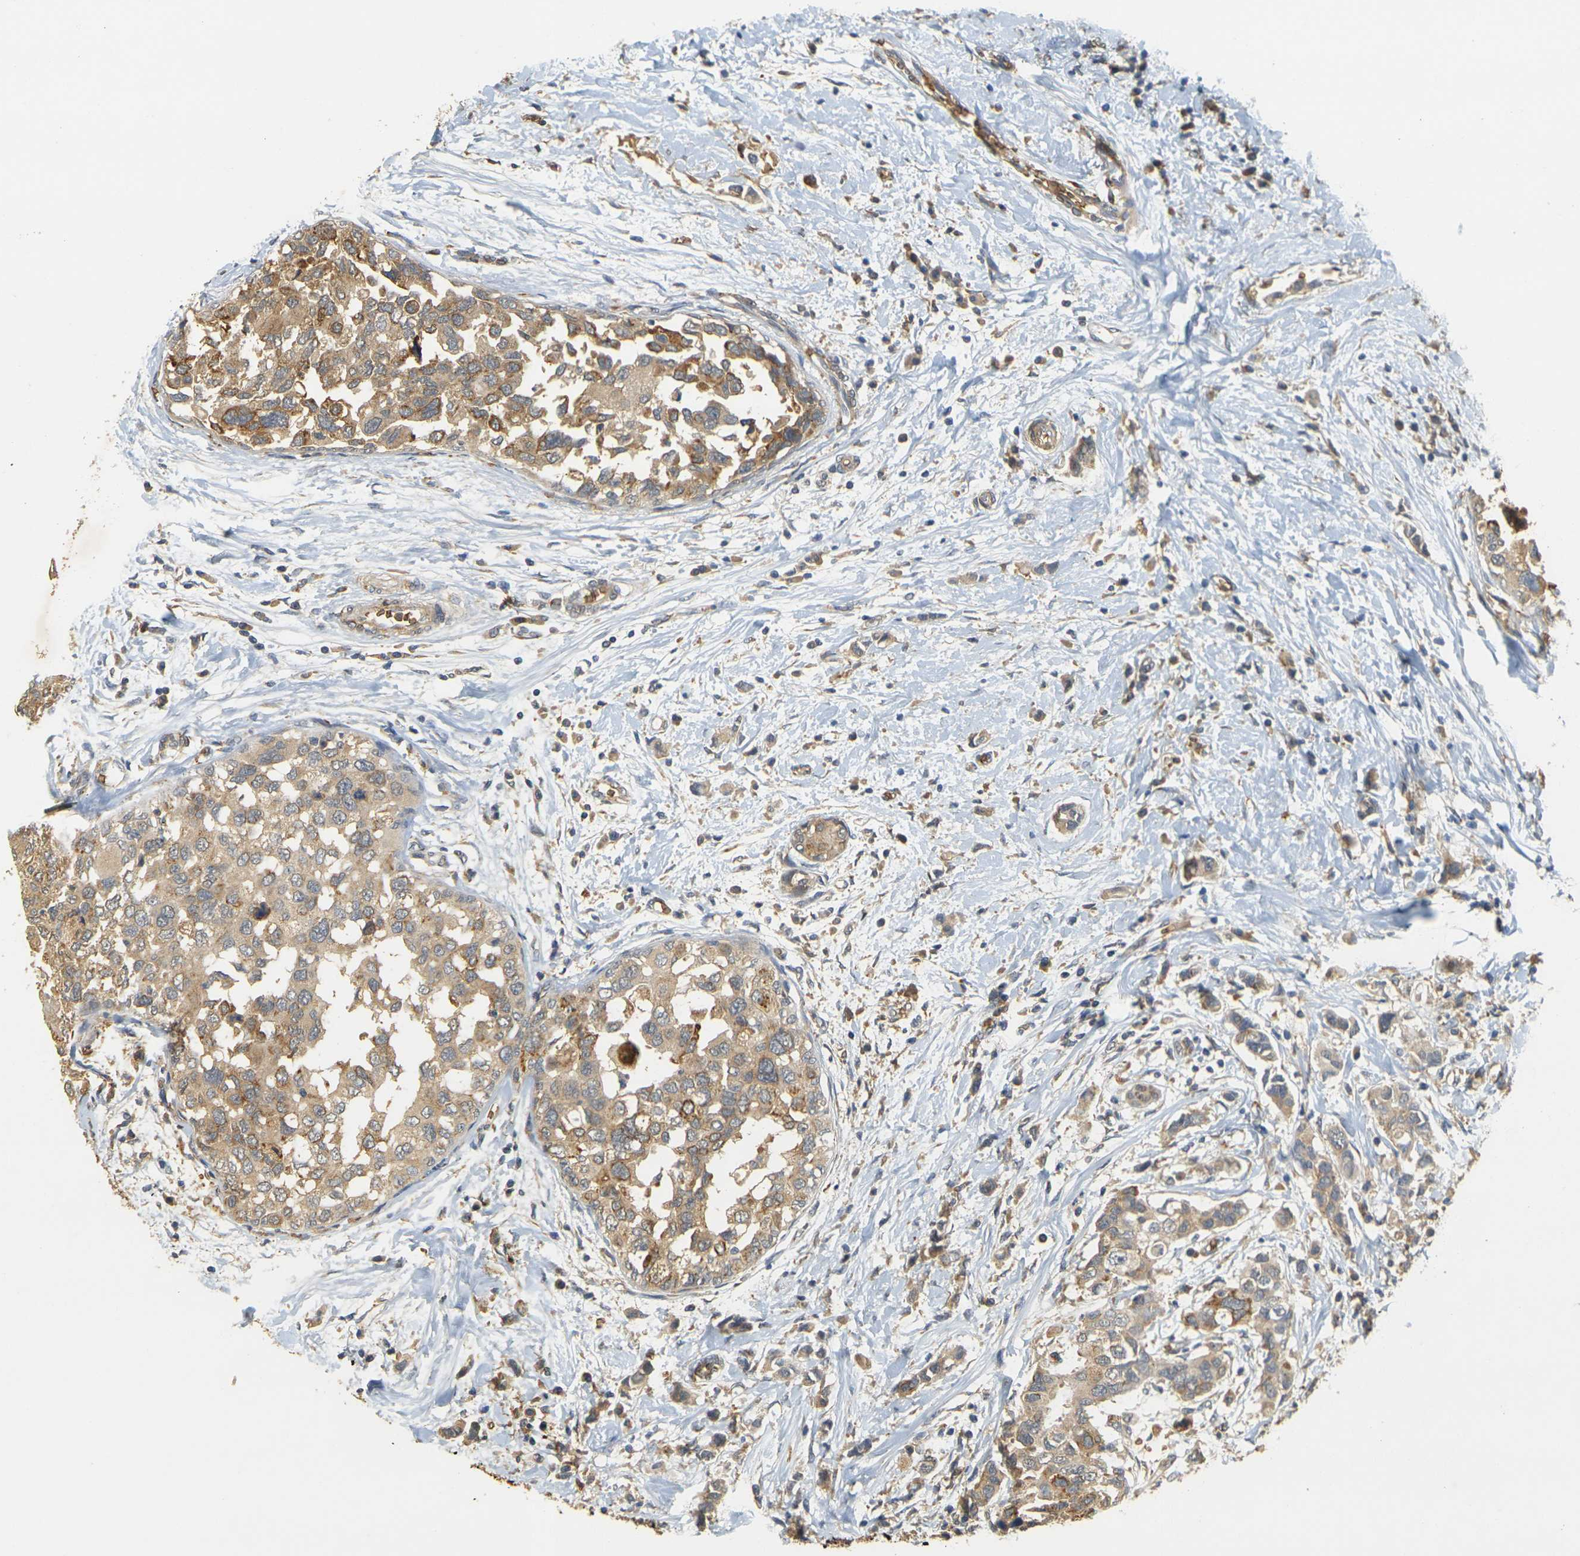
{"staining": {"intensity": "weak", "quantity": ">75%", "location": "cytoplasmic/membranous"}, "tissue": "breast cancer", "cell_type": "Tumor cells", "image_type": "cancer", "snomed": [{"axis": "morphology", "description": "Normal tissue, NOS"}, {"axis": "morphology", "description": "Duct carcinoma"}, {"axis": "topography", "description": "Breast"}], "caption": "Human breast cancer (invasive ductal carcinoma) stained with a brown dye exhibits weak cytoplasmic/membranous positive expression in about >75% of tumor cells.", "gene": "MEGF9", "patient": {"sex": "female", "age": 50}}